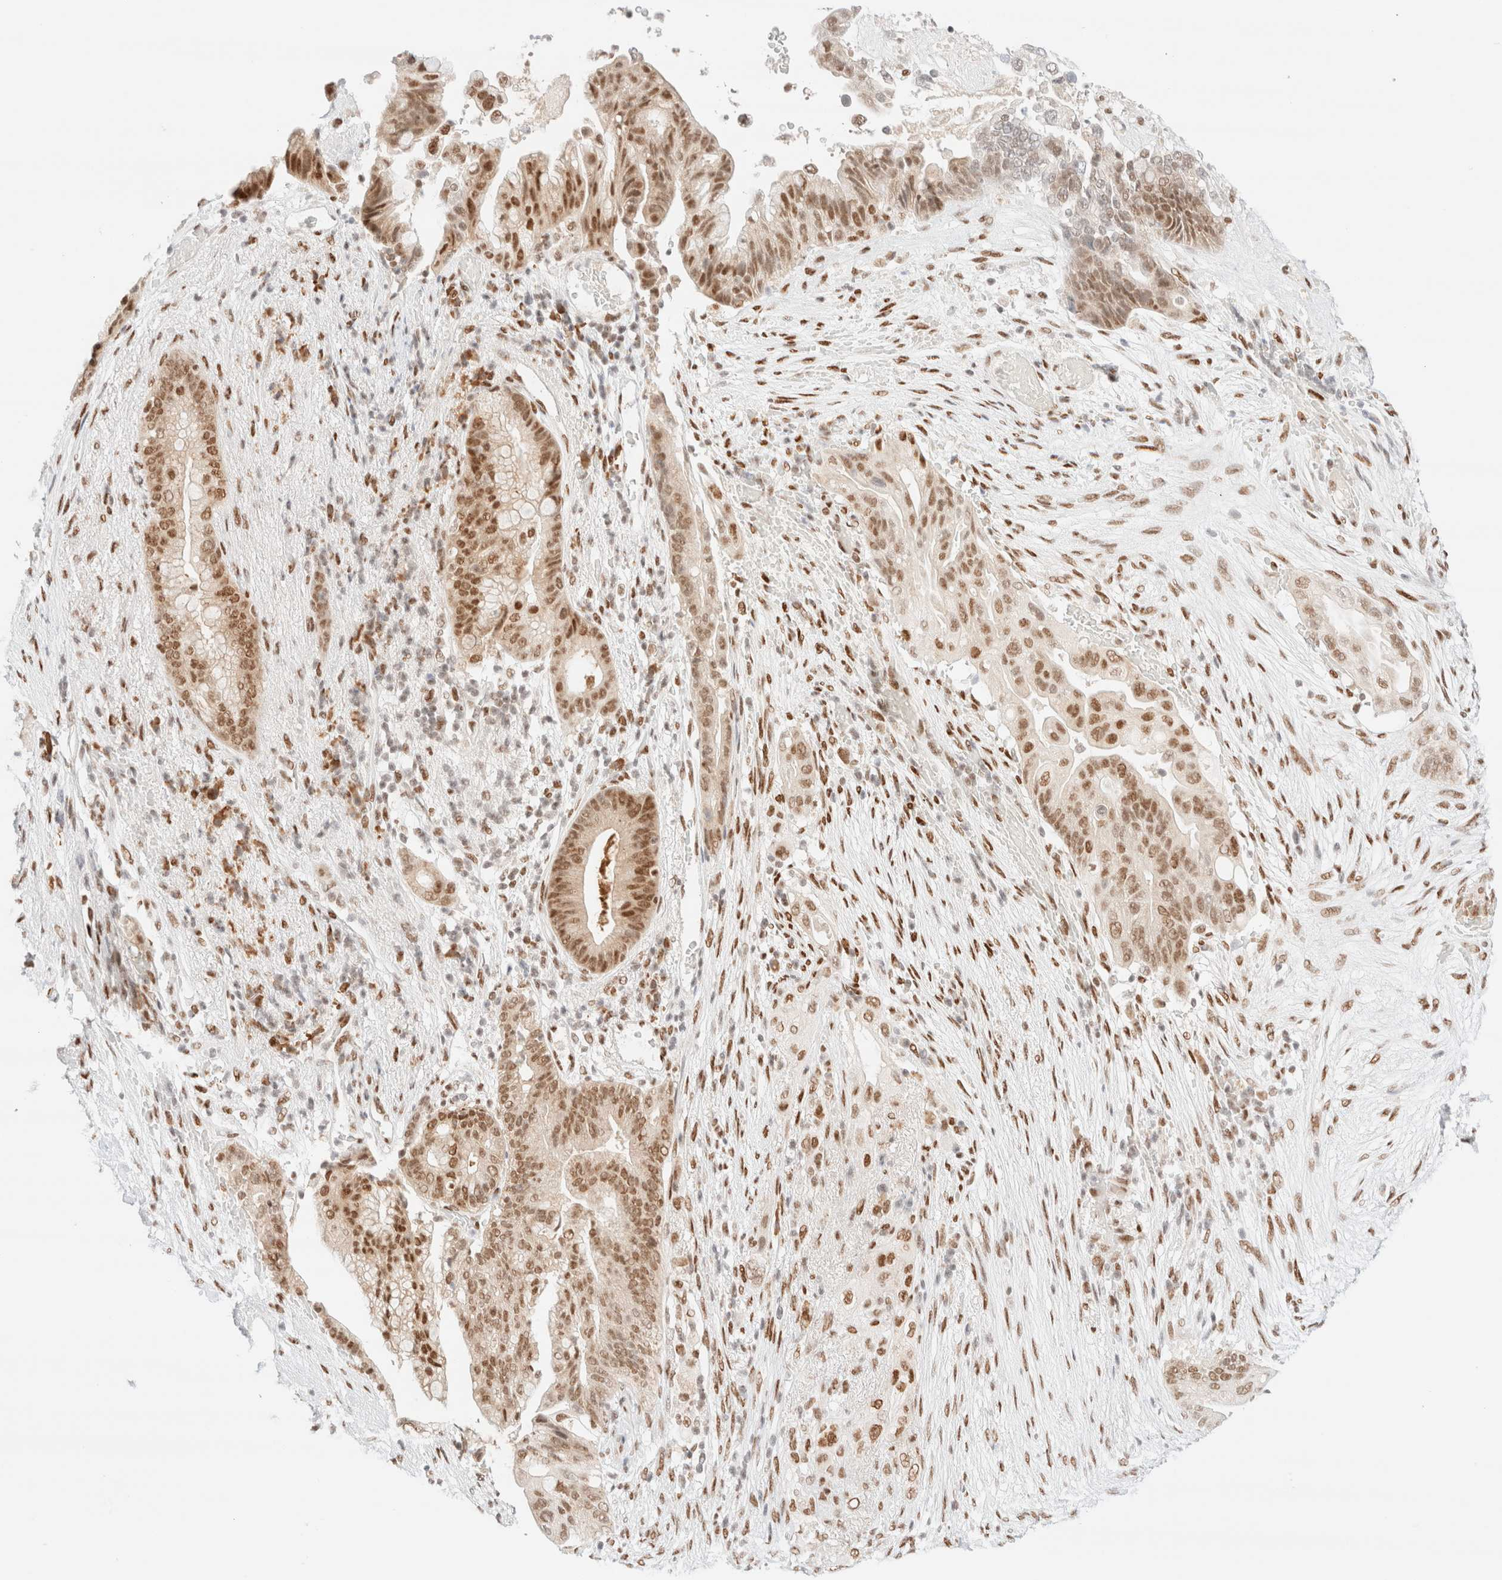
{"staining": {"intensity": "moderate", "quantity": ">75%", "location": "nuclear"}, "tissue": "pancreatic cancer", "cell_type": "Tumor cells", "image_type": "cancer", "snomed": [{"axis": "morphology", "description": "Adenocarcinoma, NOS"}, {"axis": "topography", "description": "Pancreas"}], "caption": "A brown stain shows moderate nuclear positivity of a protein in human adenocarcinoma (pancreatic) tumor cells.", "gene": "CIC", "patient": {"sex": "male", "age": 53}}